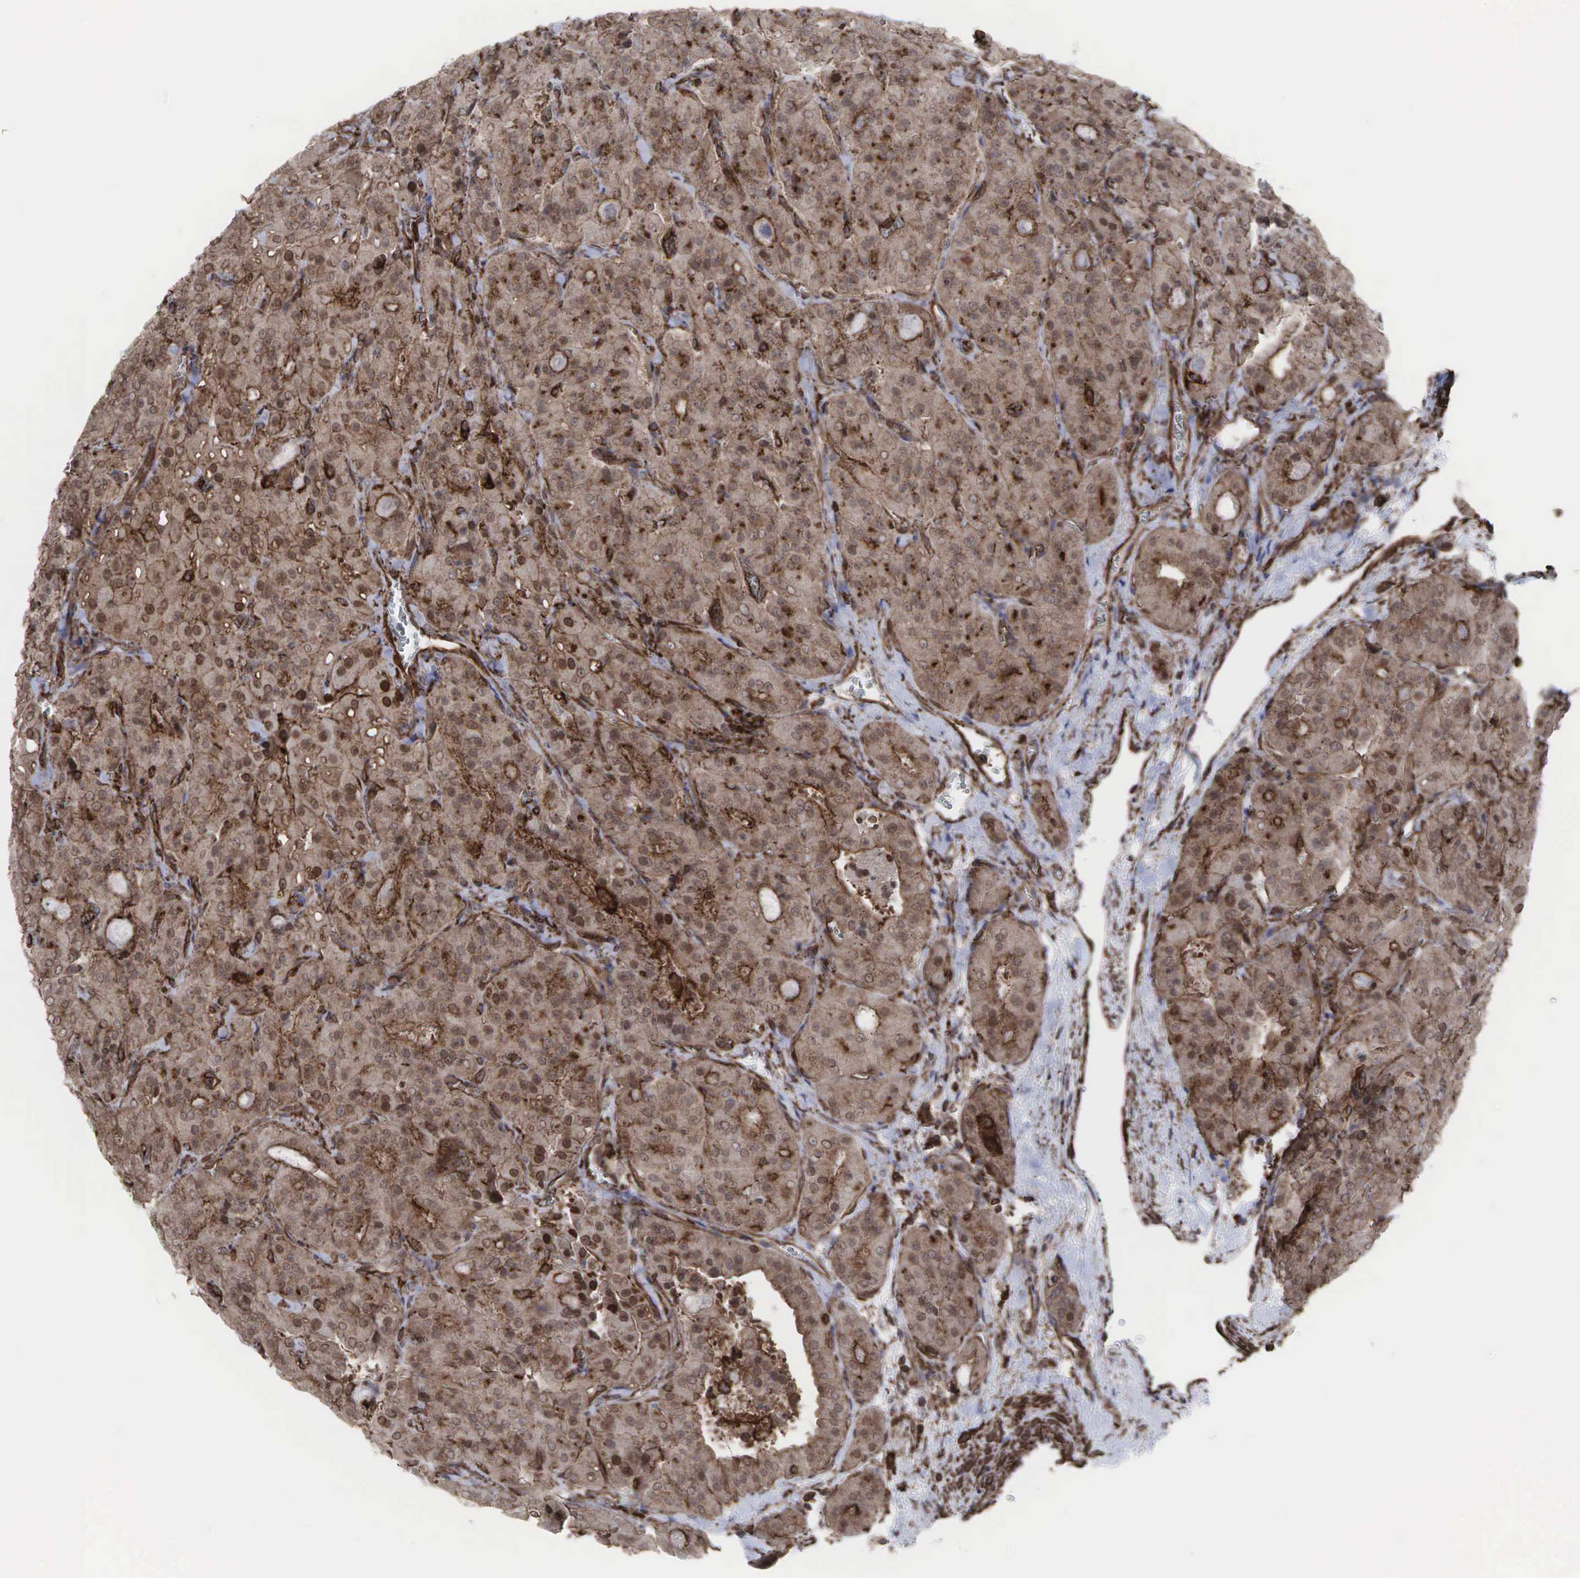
{"staining": {"intensity": "moderate", "quantity": ">75%", "location": "cytoplasmic/membranous"}, "tissue": "thyroid cancer", "cell_type": "Tumor cells", "image_type": "cancer", "snomed": [{"axis": "morphology", "description": "Carcinoma, NOS"}, {"axis": "topography", "description": "Thyroid gland"}], "caption": "Immunohistochemistry (IHC) staining of carcinoma (thyroid), which demonstrates medium levels of moderate cytoplasmic/membranous positivity in about >75% of tumor cells indicating moderate cytoplasmic/membranous protein positivity. The staining was performed using DAB (3,3'-diaminobenzidine) (brown) for protein detection and nuclei were counterstained in hematoxylin (blue).", "gene": "GPRASP1", "patient": {"sex": "male", "age": 76}}